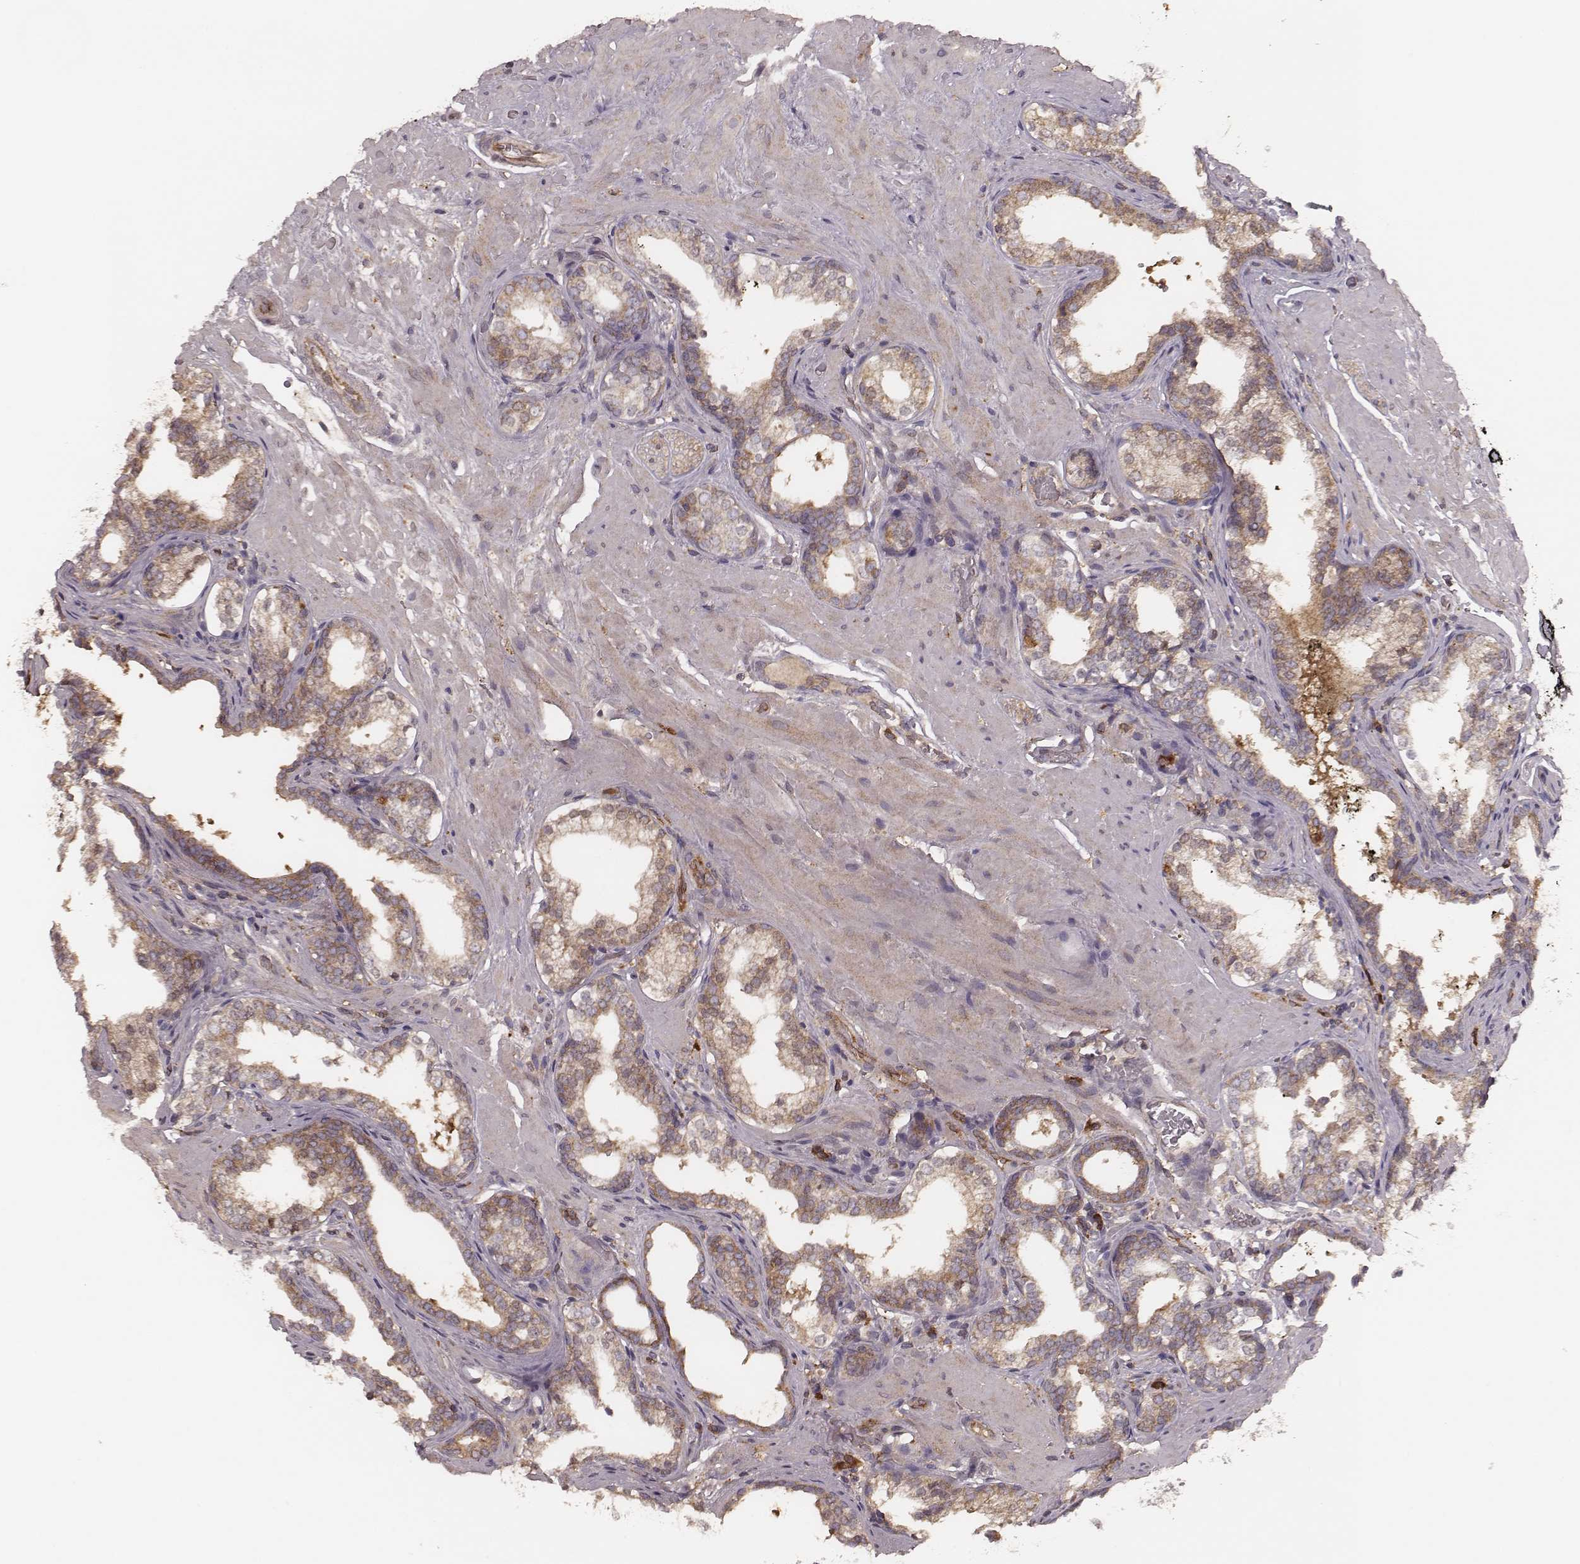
{"staining": {"intensity": "strong", "quantity": ">75%", "location": "cytoplasmic/membranous"}, "tissue": "prostate cancer", "cell_type": "Tumor cells", "image_type": "cancer", "snomed": [{"axis": "morphology", "description": "Adenocarcinoma, NOS"}, {"axis": "topography", "description": "Prostate"}], "caption": "Immunohistochemistry image of human prostate cancer stained for a protein (brown), which exhibits high levels of strong cytoplasmic/membranous expression in approximately >75% of tumor cells.", "gene": "CARS1", "patient": {"sex": "male", "age": 66}}